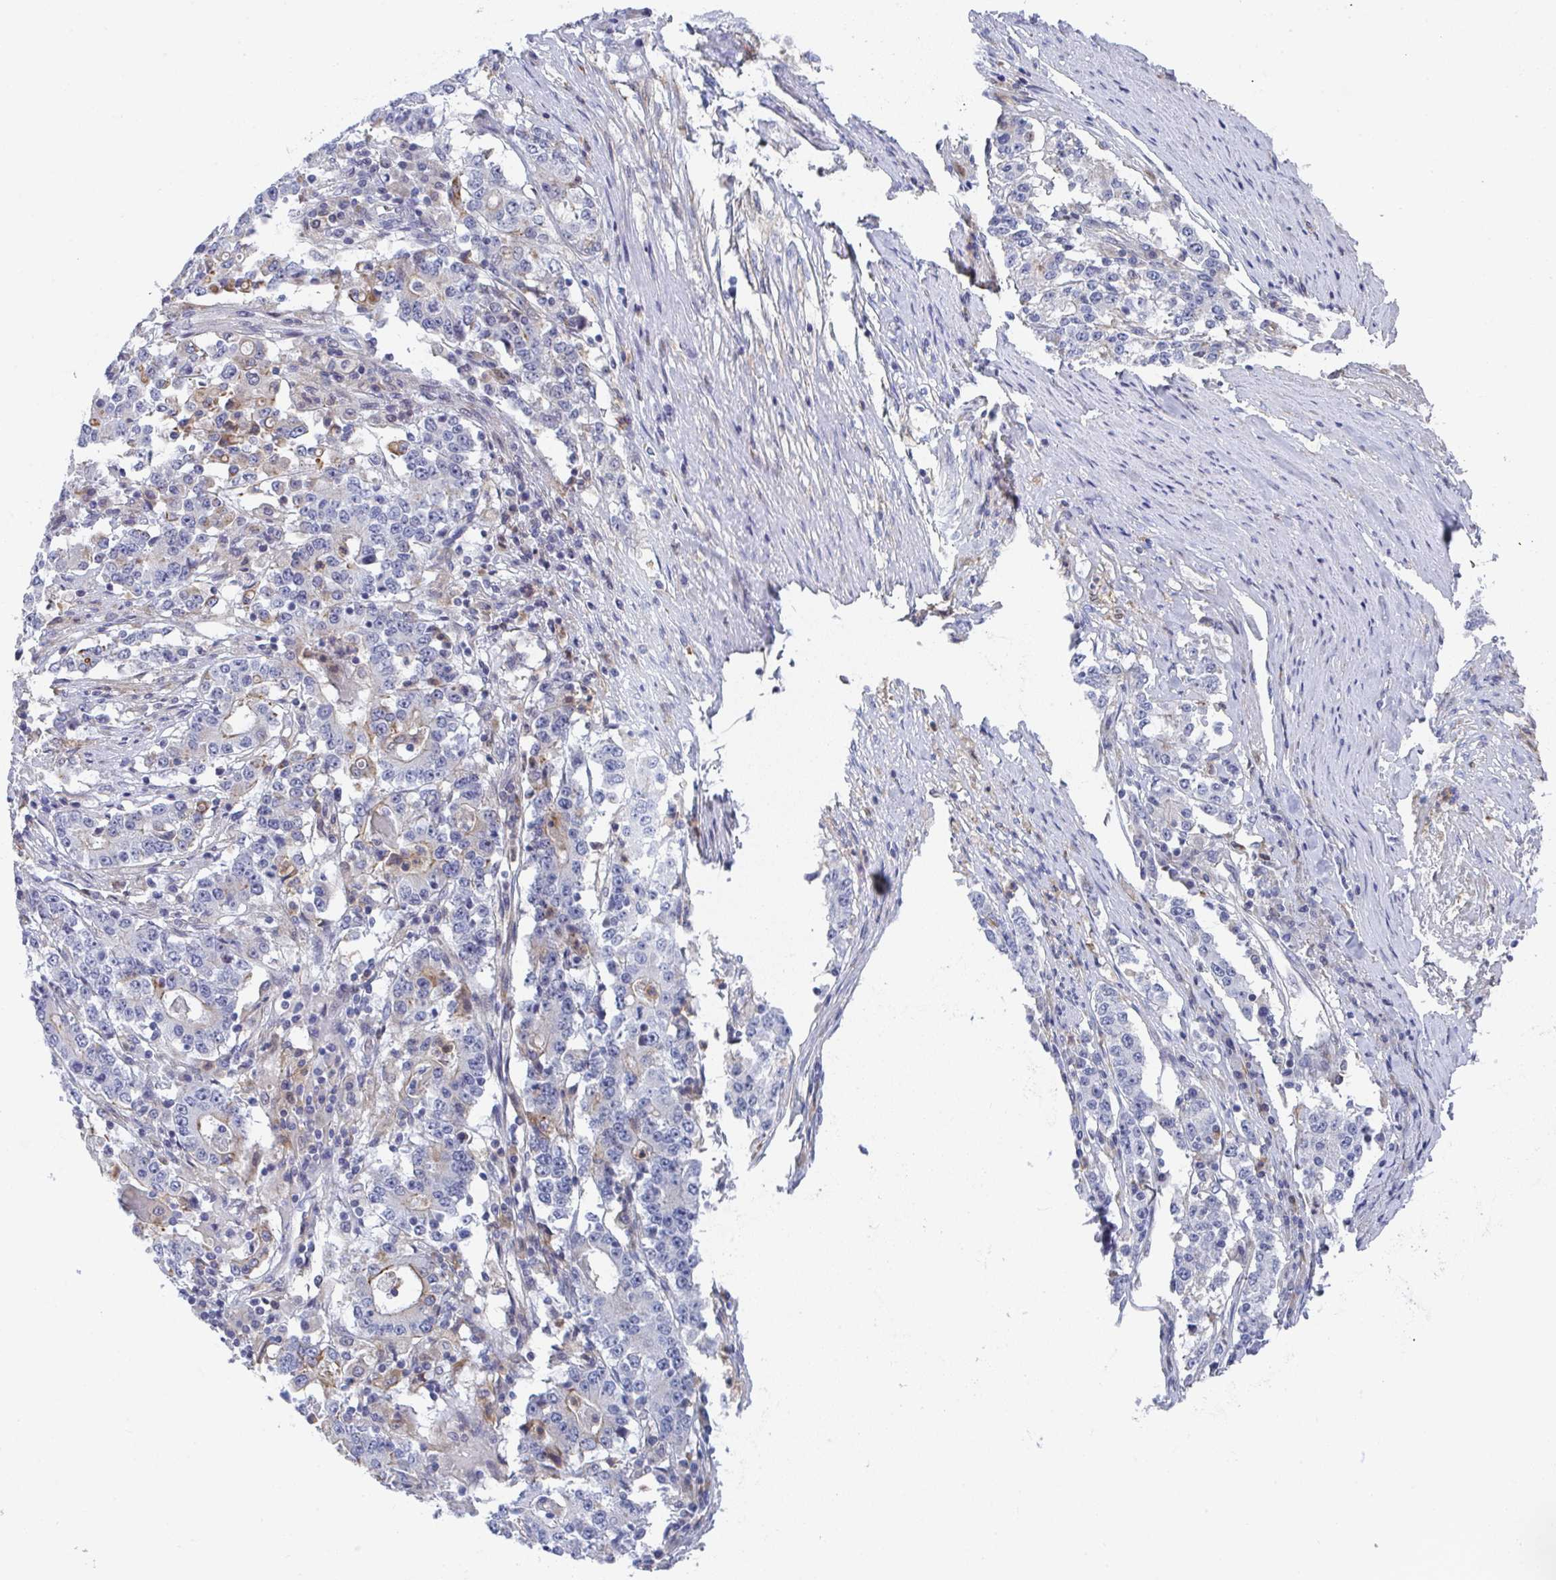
{"staining": {"intensity": "negative", "quantity": "none", "location": "none"}, "tissue": "stomach cancer", "cell_type": "Tumor cells", "image_type": "cancer", "snomed": [{"axis": "morphology", "description": "Adenocarcinoma, NOS"}, {"axis": "topography", "description": "Stomach"}], "caption": "Stomach cancer (adenocarcinoma) was stained to show a protein in brown. There is no significant staining in tumor cells.", "gene": "KLHL33", "patient": {"sex": "male", "age": 59}}